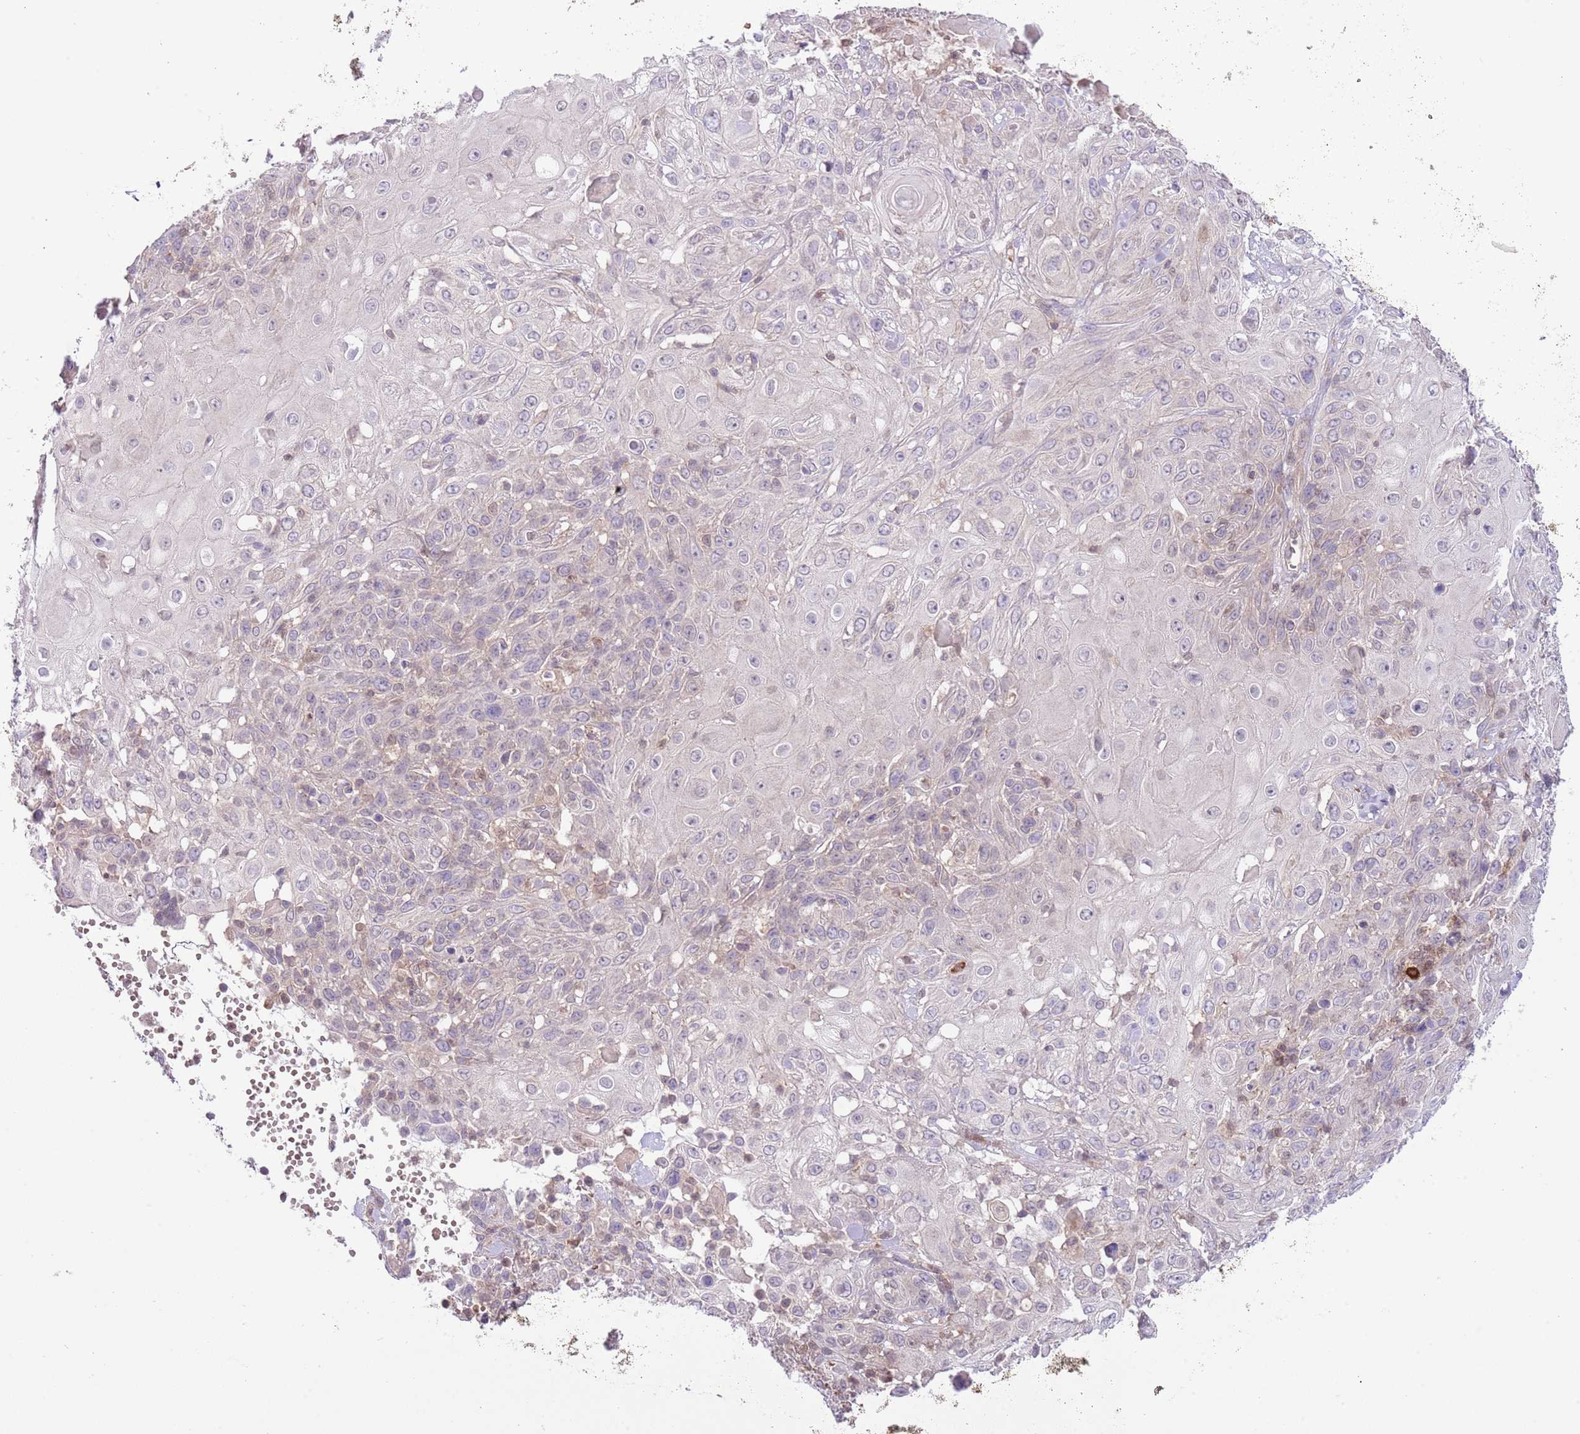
{"staining": {"intensity": "negative", "quantity": "none", "location": "none"}, "tissue": "skin cancer", "cell_type": "Tumor cells", "image_type": "cancer", "snomed": [{"axis": "morphology", "description": "Normal tissue, NOS"}, {"axis": "morphology", "description": "Squamous cell carcinoma, NOS"}, {"axis": "topography", "description": "Skin"}, {"axis": "topography", "description": "Cartilage tissue"}], "caption": "Skin cancer stained for a protein using IHC displays no expression tumor cells.", "gene": "HDHD2", "patient": {"sex": "female", "age": 79}}